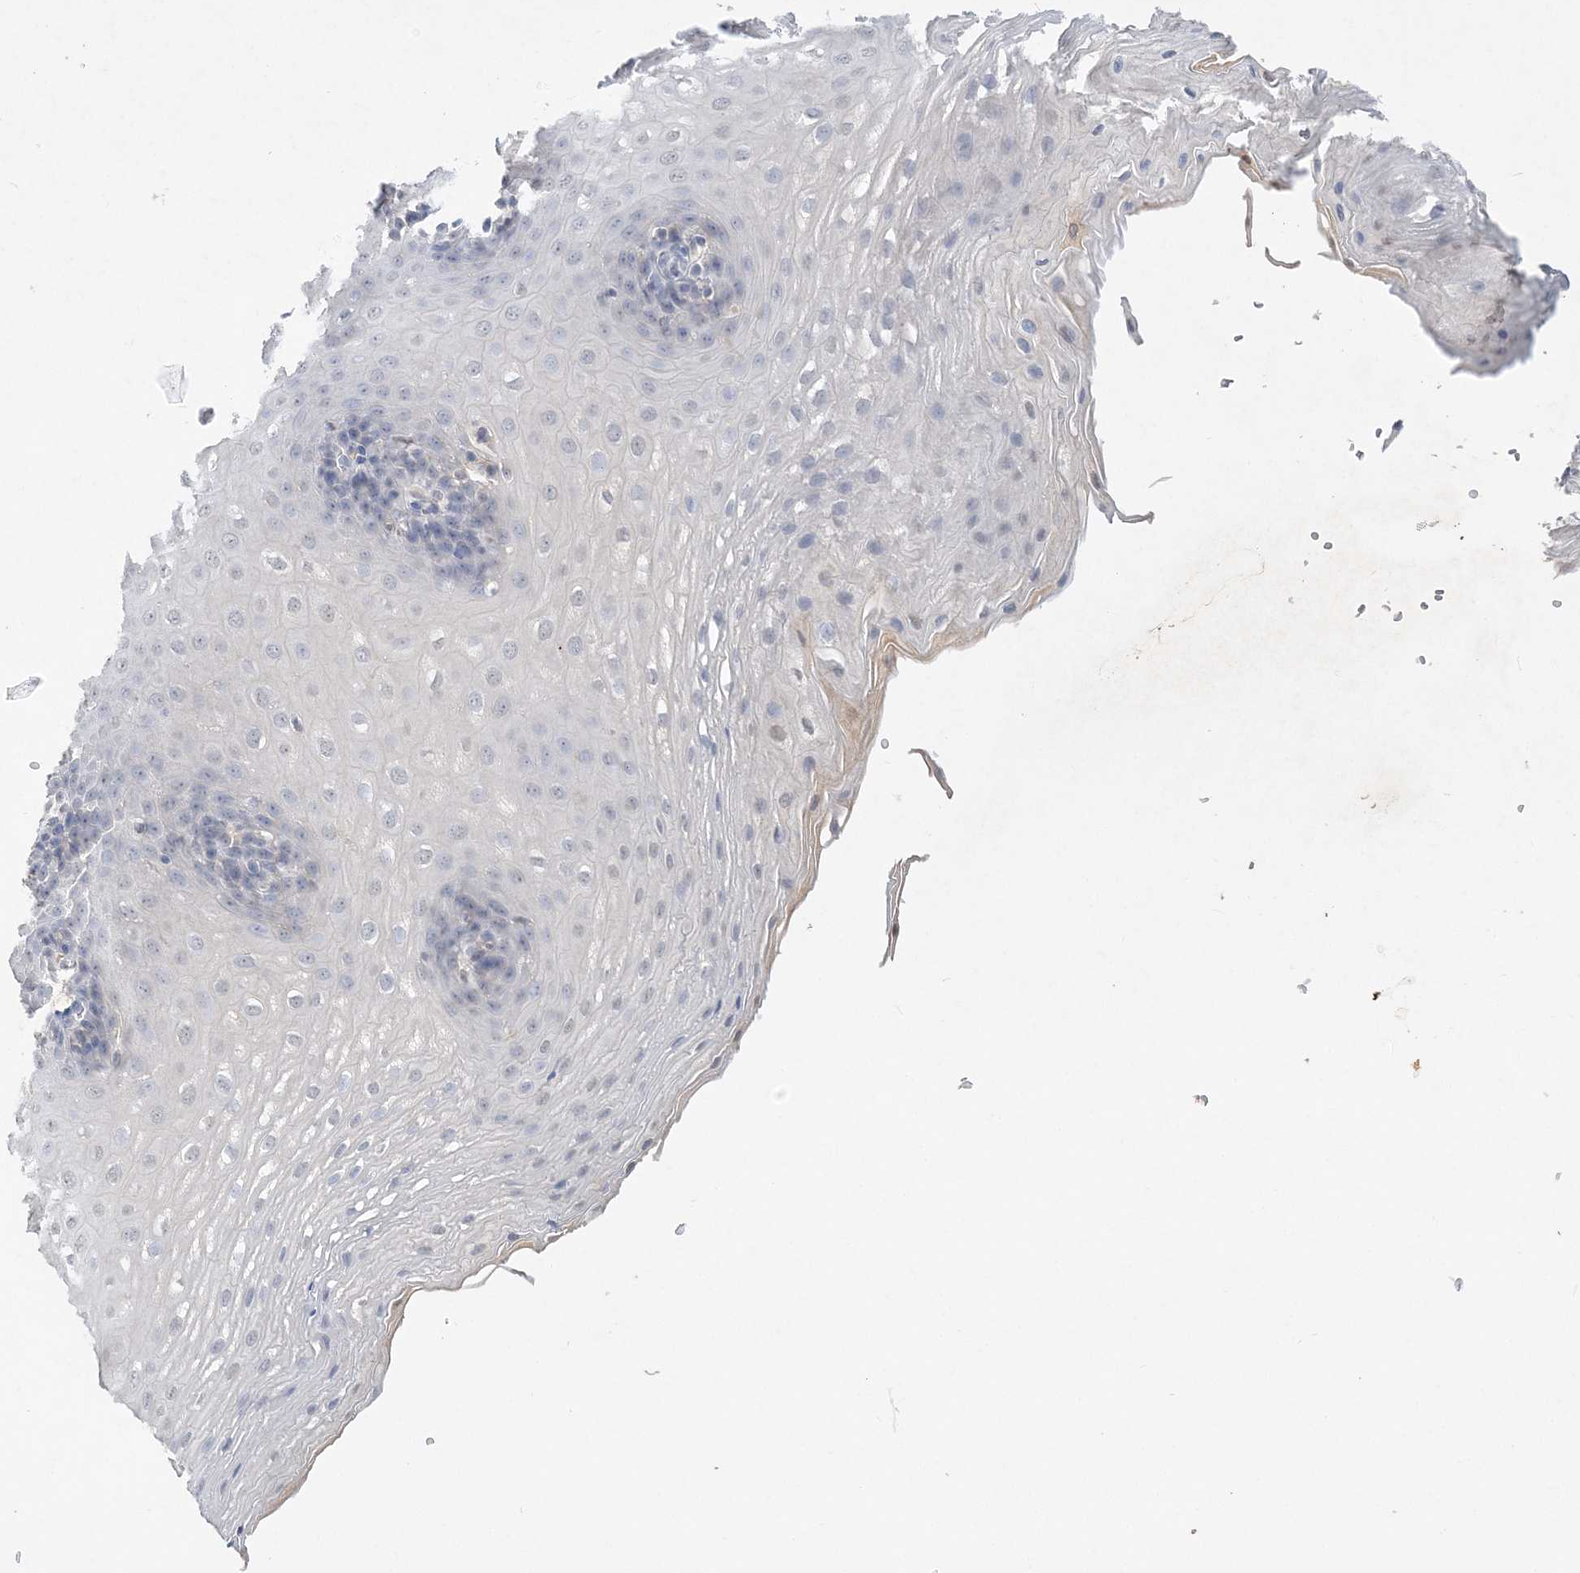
{"staining": {"intensity": "negative", "quantity": "none", "location": "none"}, "tissue": "esophagus", "cell_type": "Squamous epithelial cells", "image_type": "normal", "snomed": [{"axis": "morphology", "description": "Normal tissue, NOS"}, {"axis": "topography", "description": "Esophagus"}], "caption": "Image shows no significant protein positivity in squamous epithelial cells of normal esophagus. (IHC, brightfield microscopy, high magnification).", "gene": "C11orf58", "patient": {"sex": "female", "age": 66}}